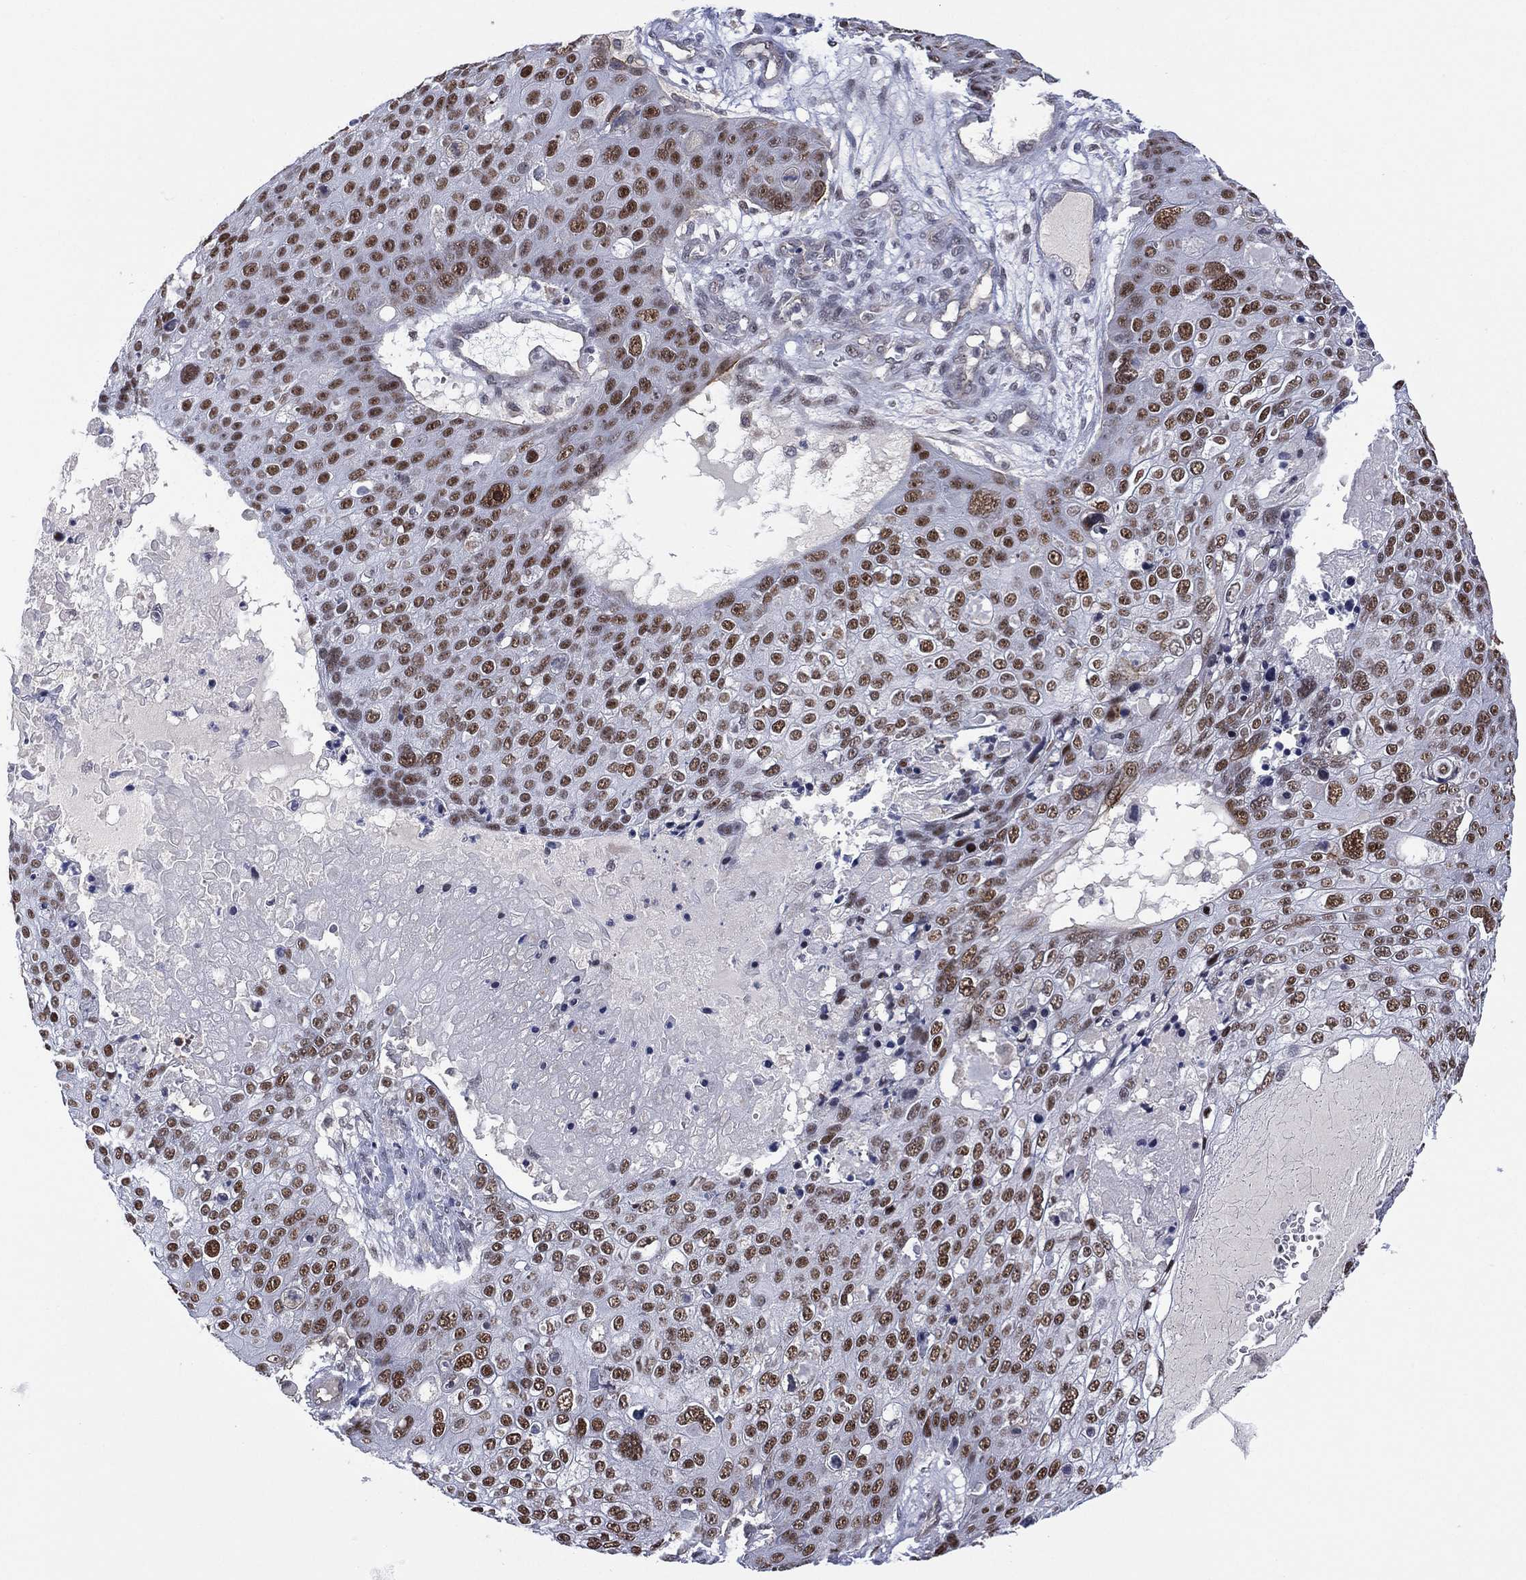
{"staining": {"intensity": "strong", "quantity": "<25%", "location": "nuclear"}, "tissue": "skin cancer", "cell_type": "Tumor cells", "image_type": "cancer", "snomed": [{"axis": "morphology", "description": "Squamous cell carcinoma, NOS"}, {"axis": "topography", "description": "Skin"}], "caption": "A photomicrograph showing strong nuclear staining in about <25% of tumor cells in skin cancer (squamous cell carcinoma), as visualized by brown immunohistochemical staining.", "gene": "GSE1", "patient": {"sex": "male", "age": 71}}